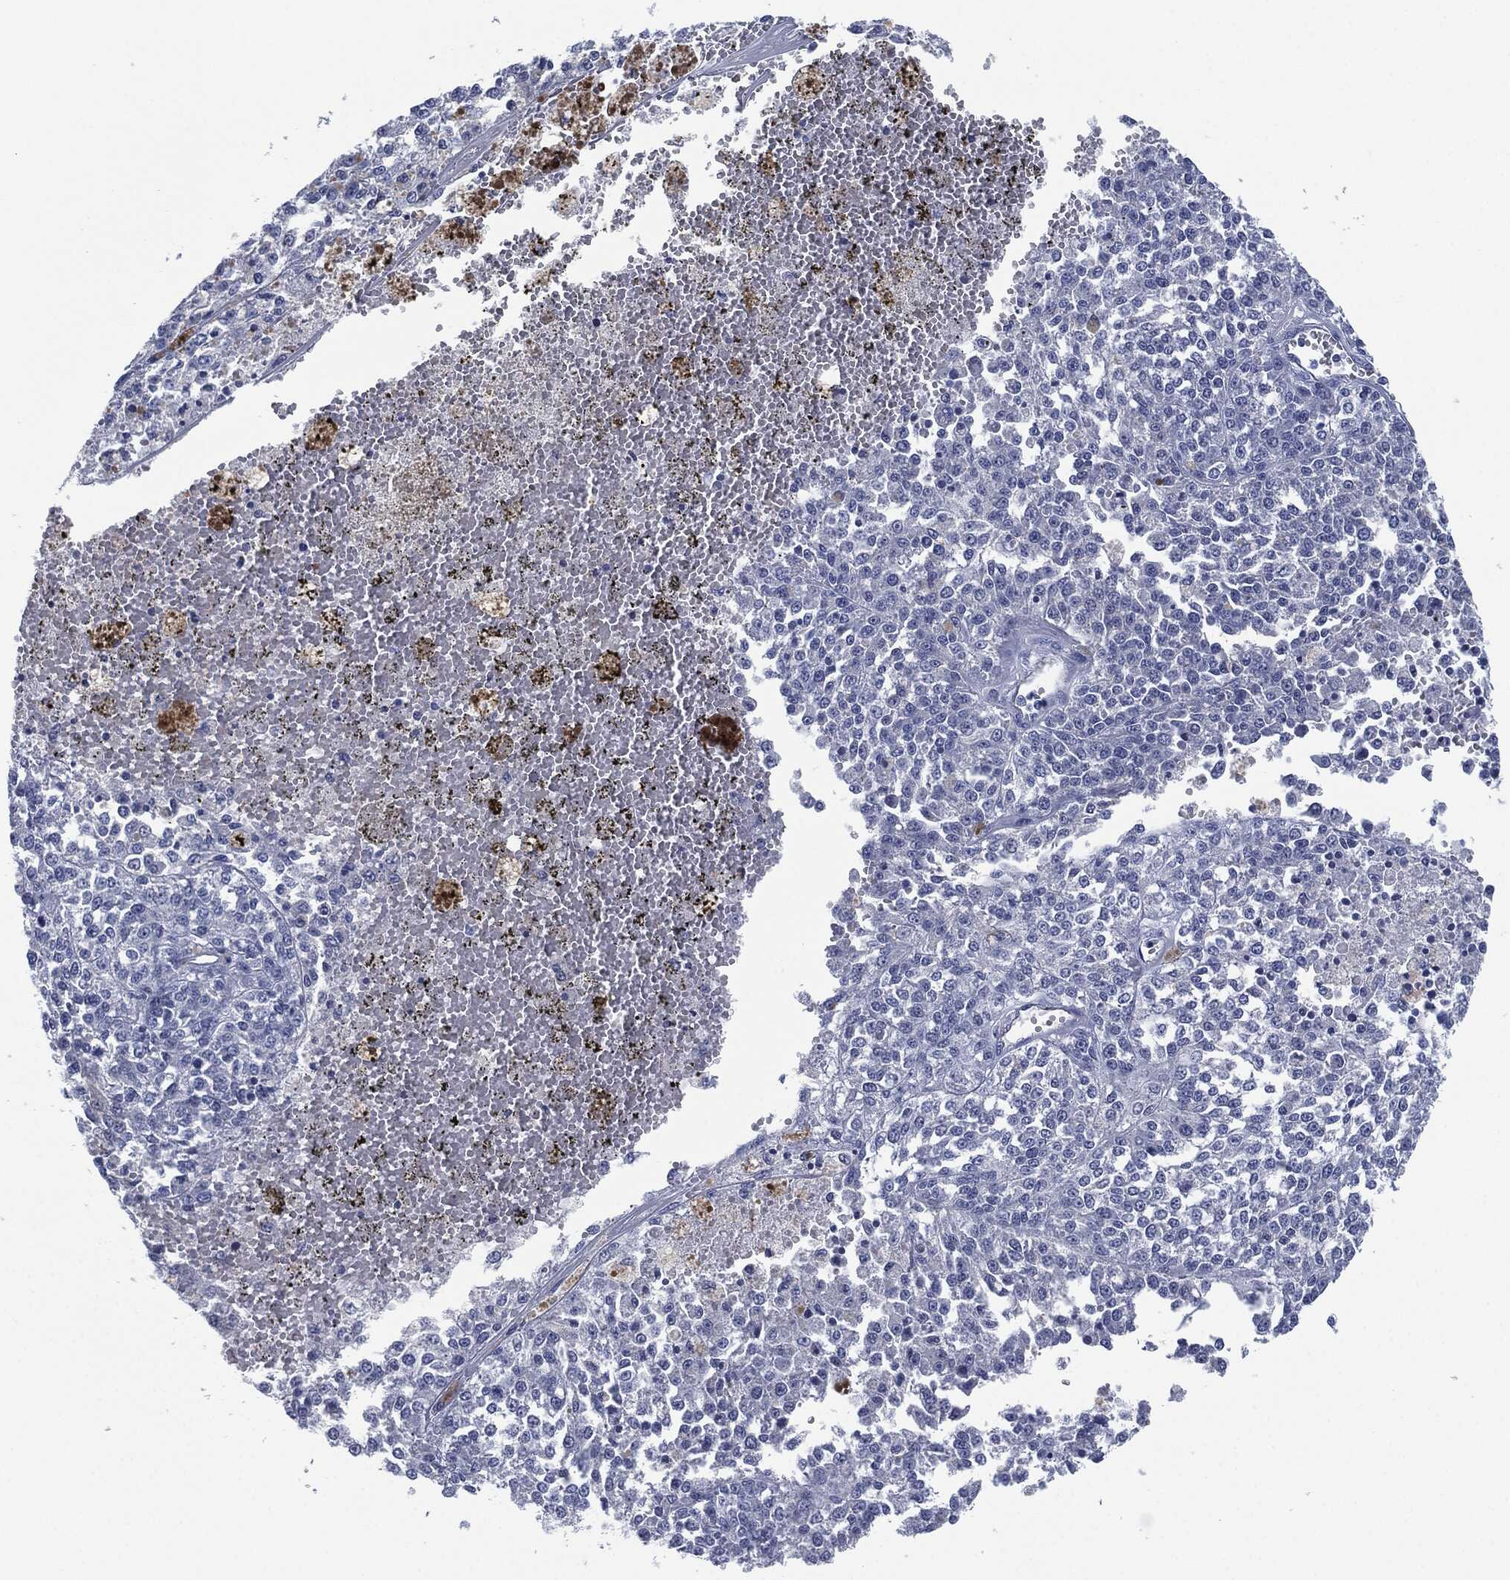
{"staining": {"intensity": "negative", "quantity": "none", "location": "none"}, "tissue": "melanoma", "cell_type": "Tumor cells", "image_type": "cancer", "snomed": [{"axis": "morphology", "description": "Malignant melanoma, Metastatic site"}, {"axis": "topography", "description": "Lymph node"}], "caption": "The IHC micrograph has no significant staining in tumor cells of melanoma tissue.", "gene": "SHROOM2", "patient": {"sex": "female", "age": 64}}